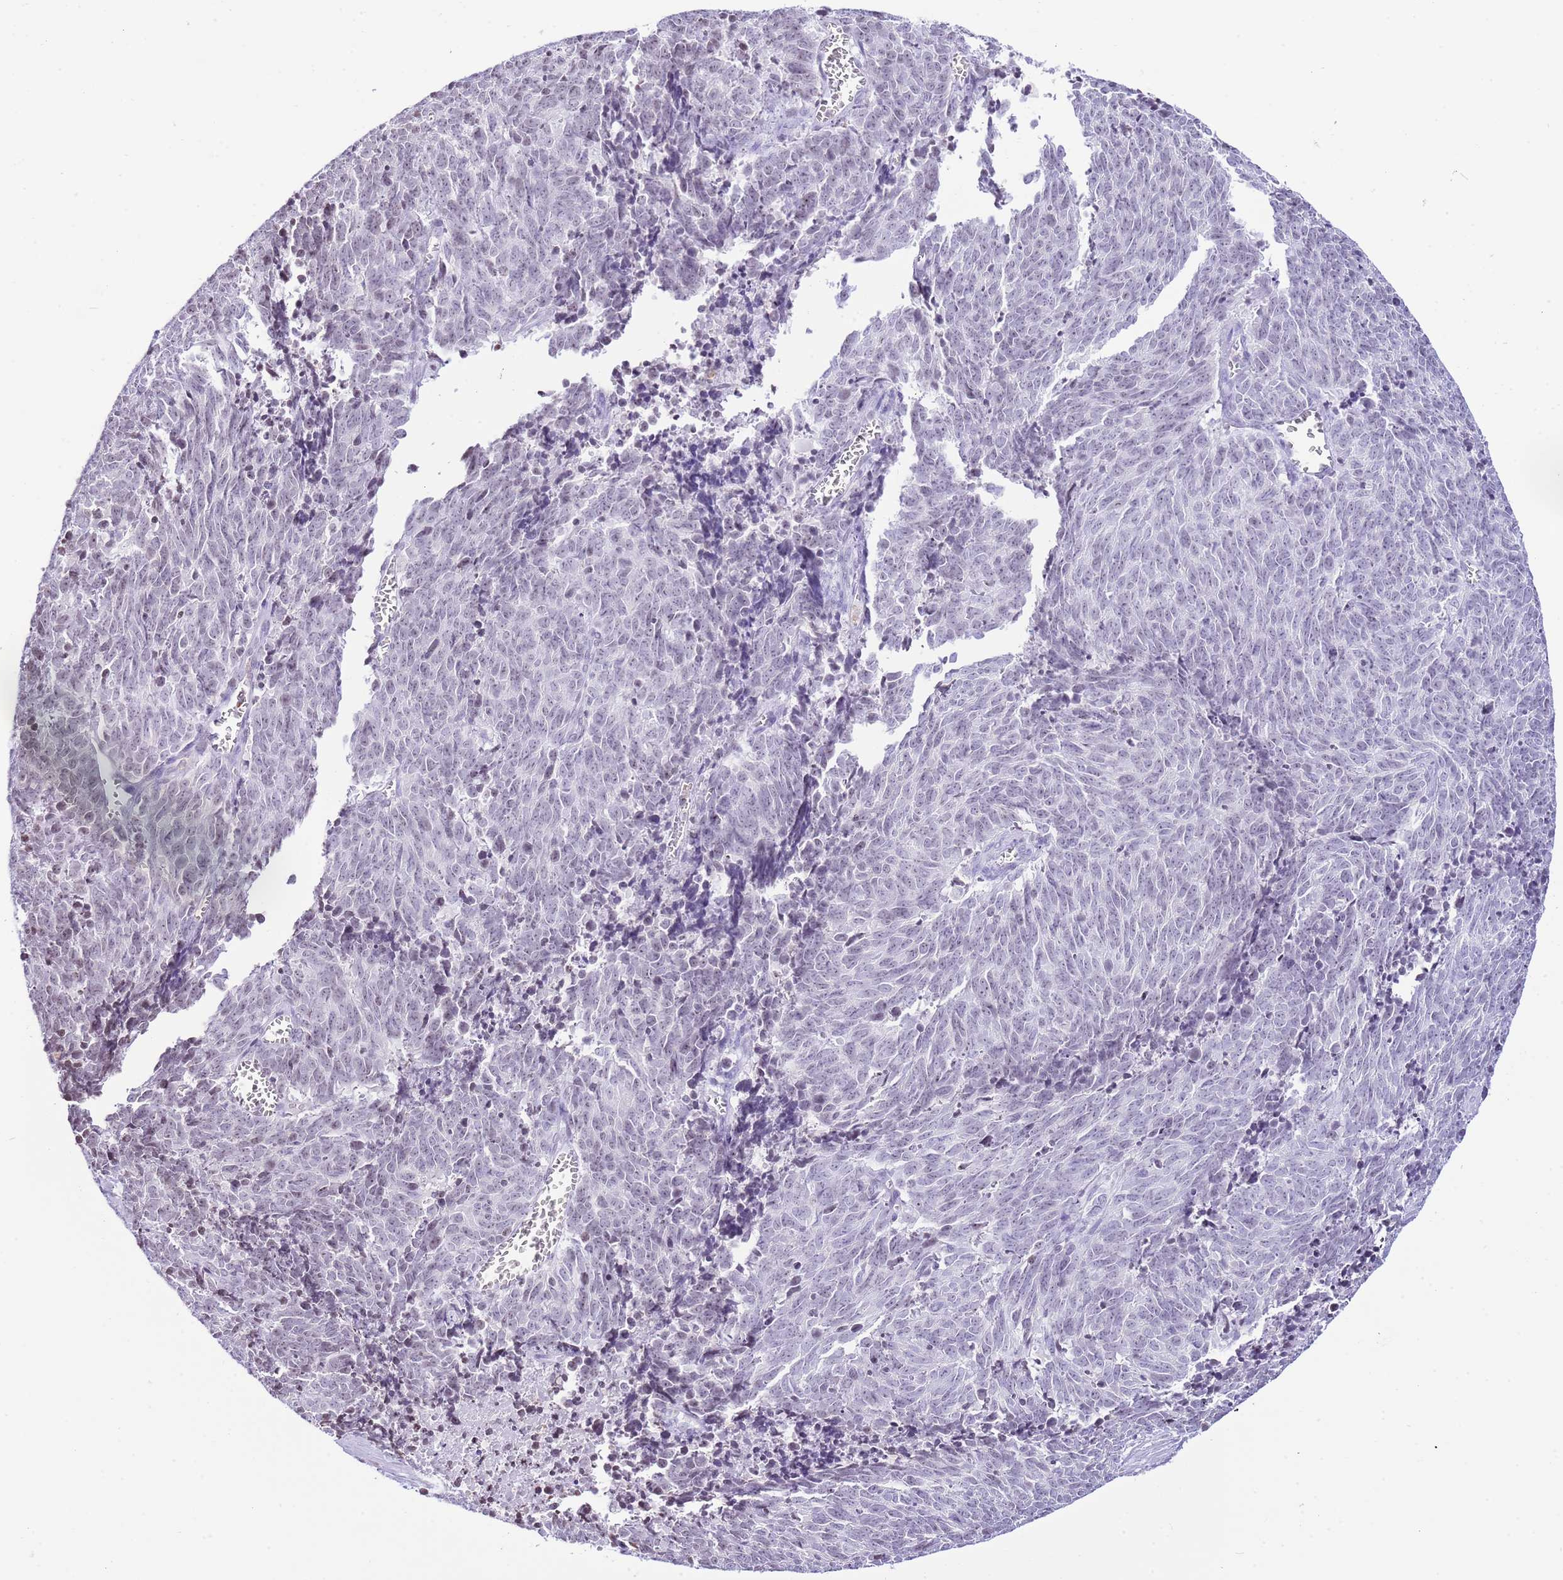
{"staining": {"intensity": "negative", "quantity": "none", "location": "none"}, "tissue": "cervical cancer", "cell_type": "Tumor cells", "image_type": "cancer", "snomed": [{"axis": "morphology", "description": "Squamous cell carcinoma, NOS"}, {"axis": "topography", "description": "Cervix"}], "caption": "Cervical cancer was stained to show a protein in brown. There is no significant positivity in tumor cells. Brightfield microscopy of immunohistochemistry stained with DAB (brown) and hematoxylin (blue), captured at high magnification.", "gene": "PRR15", "patient": {"sex": "female", "age": 29}}